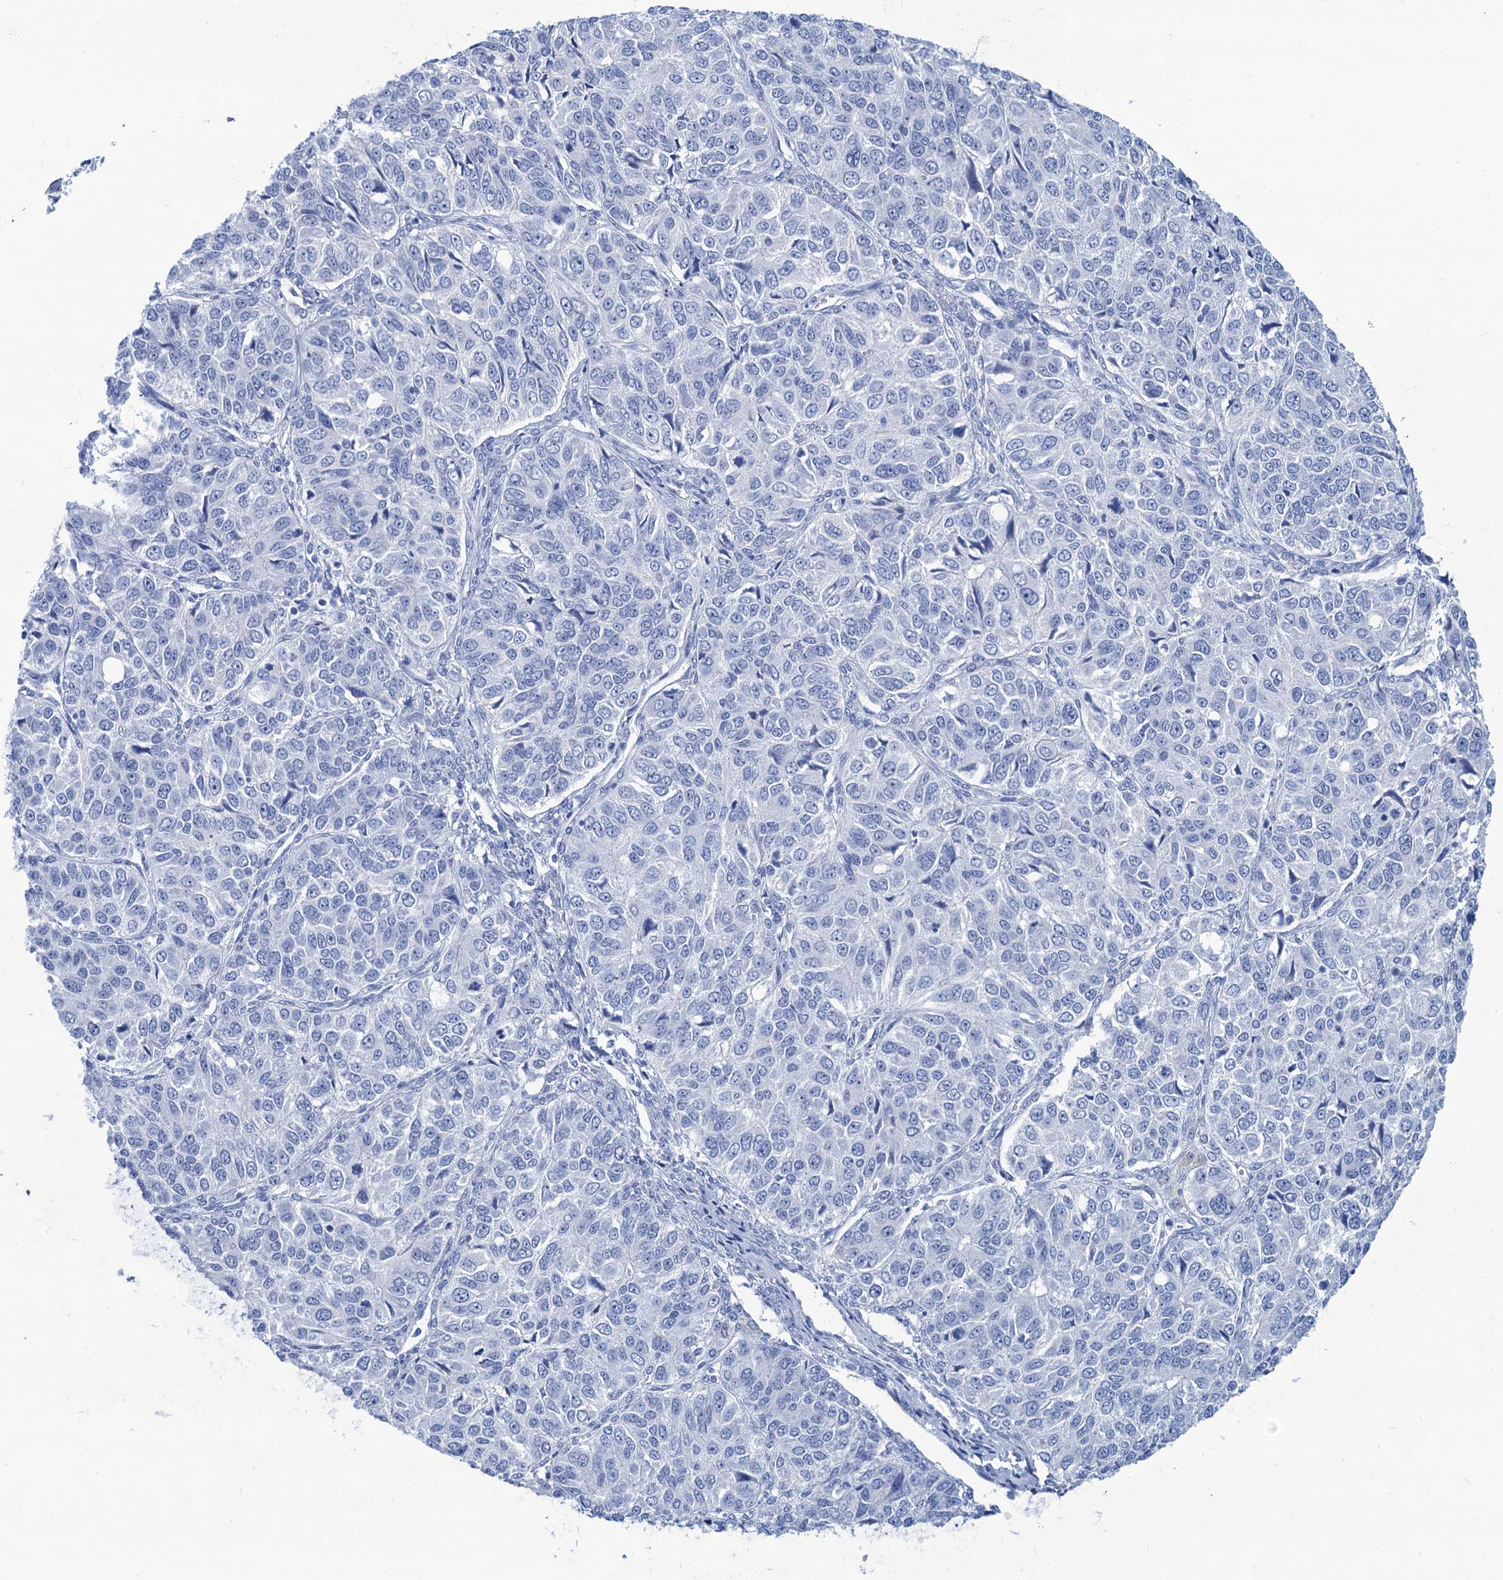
{"staining": {"intensity": "negative", "quantity": "none", "location": "none"}, "tissue": "ovarian cancer", "cell_type": "Tumor cells", "image_type": "cancer", "snomed": [{"axis": "morphology", "description": "Carcinoma, endometroid"}, {"axis": "topography", "description": "Ovary"}], "caption": "IHC image of neoplastic tissue: ovarian cancer (endometroid carcinoma) stained with DAB (3,3'-diaminobenzidine) demonstrates no significant protein positivity in tumor cells.", "gene": "CABYR", "patient": {"sex": "female", "age": 51}}